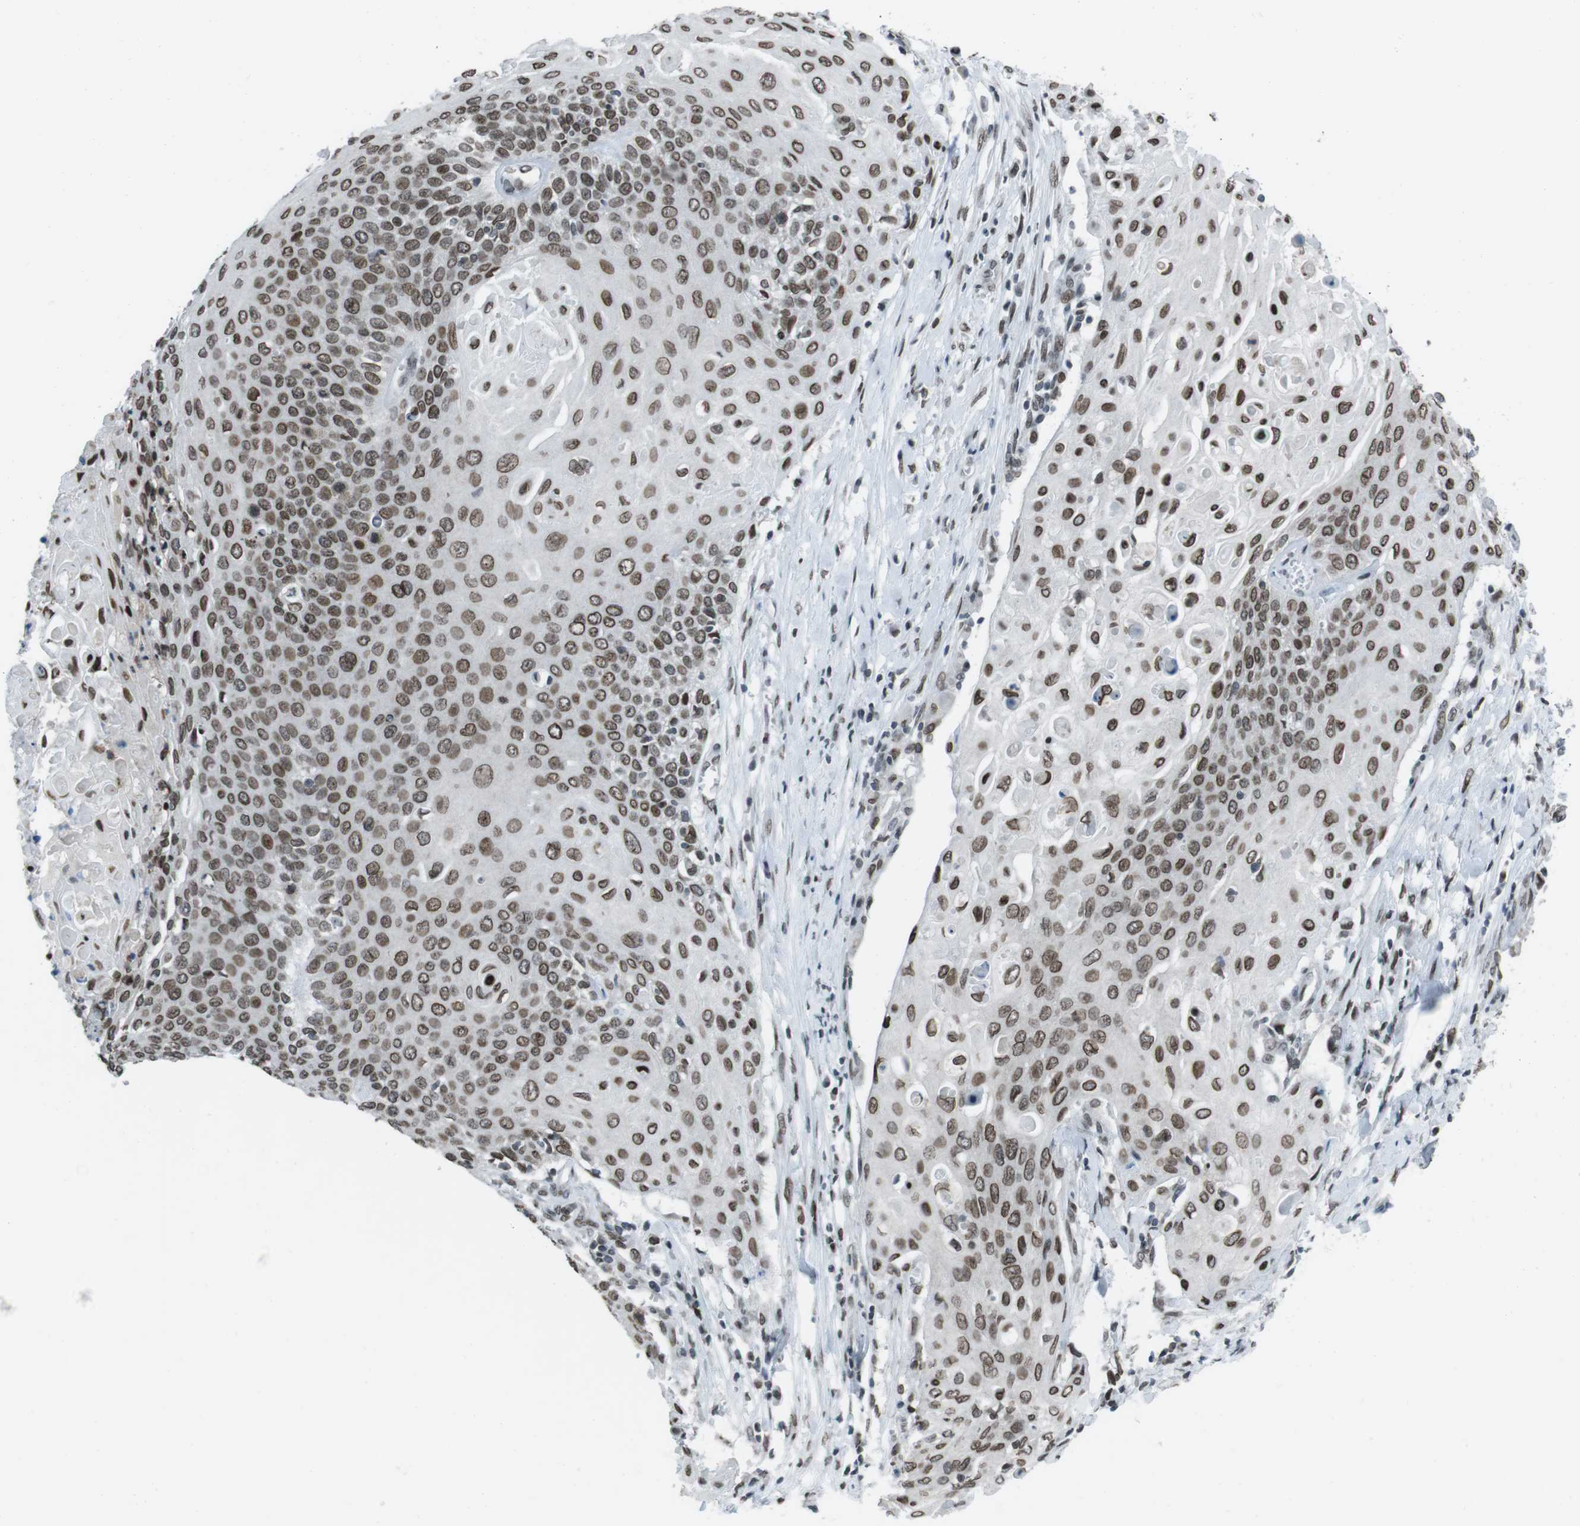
{"staining": {"intensity": "moderate", "quantity": ">75%", "location": "cytoplasmic/membranous,nuclear"}, "tissue": "cervical cancer", "cell_type": "Tumor cells", "image_type": "cancer", "snomed": [{"axis": "morphology", "description": "Squamous cell carcinoma, NOS"}, {"axis": "topography", "description": "Cervix"}], "caption": "High-magnification brightfield microscopy of cervical cancer (squamous cell carcinoma) stained with DAB (3,3'-diaminobenzidine) (brown) and counterstained with hematoxylin (blue). tumor cells exhibit moderate cytoplasmic/membranous and nuclear positivity is appreciated in approximately>75% of cells.", "gene": "MAD1L1", "patient": {"sex": "female", "age": 39}}